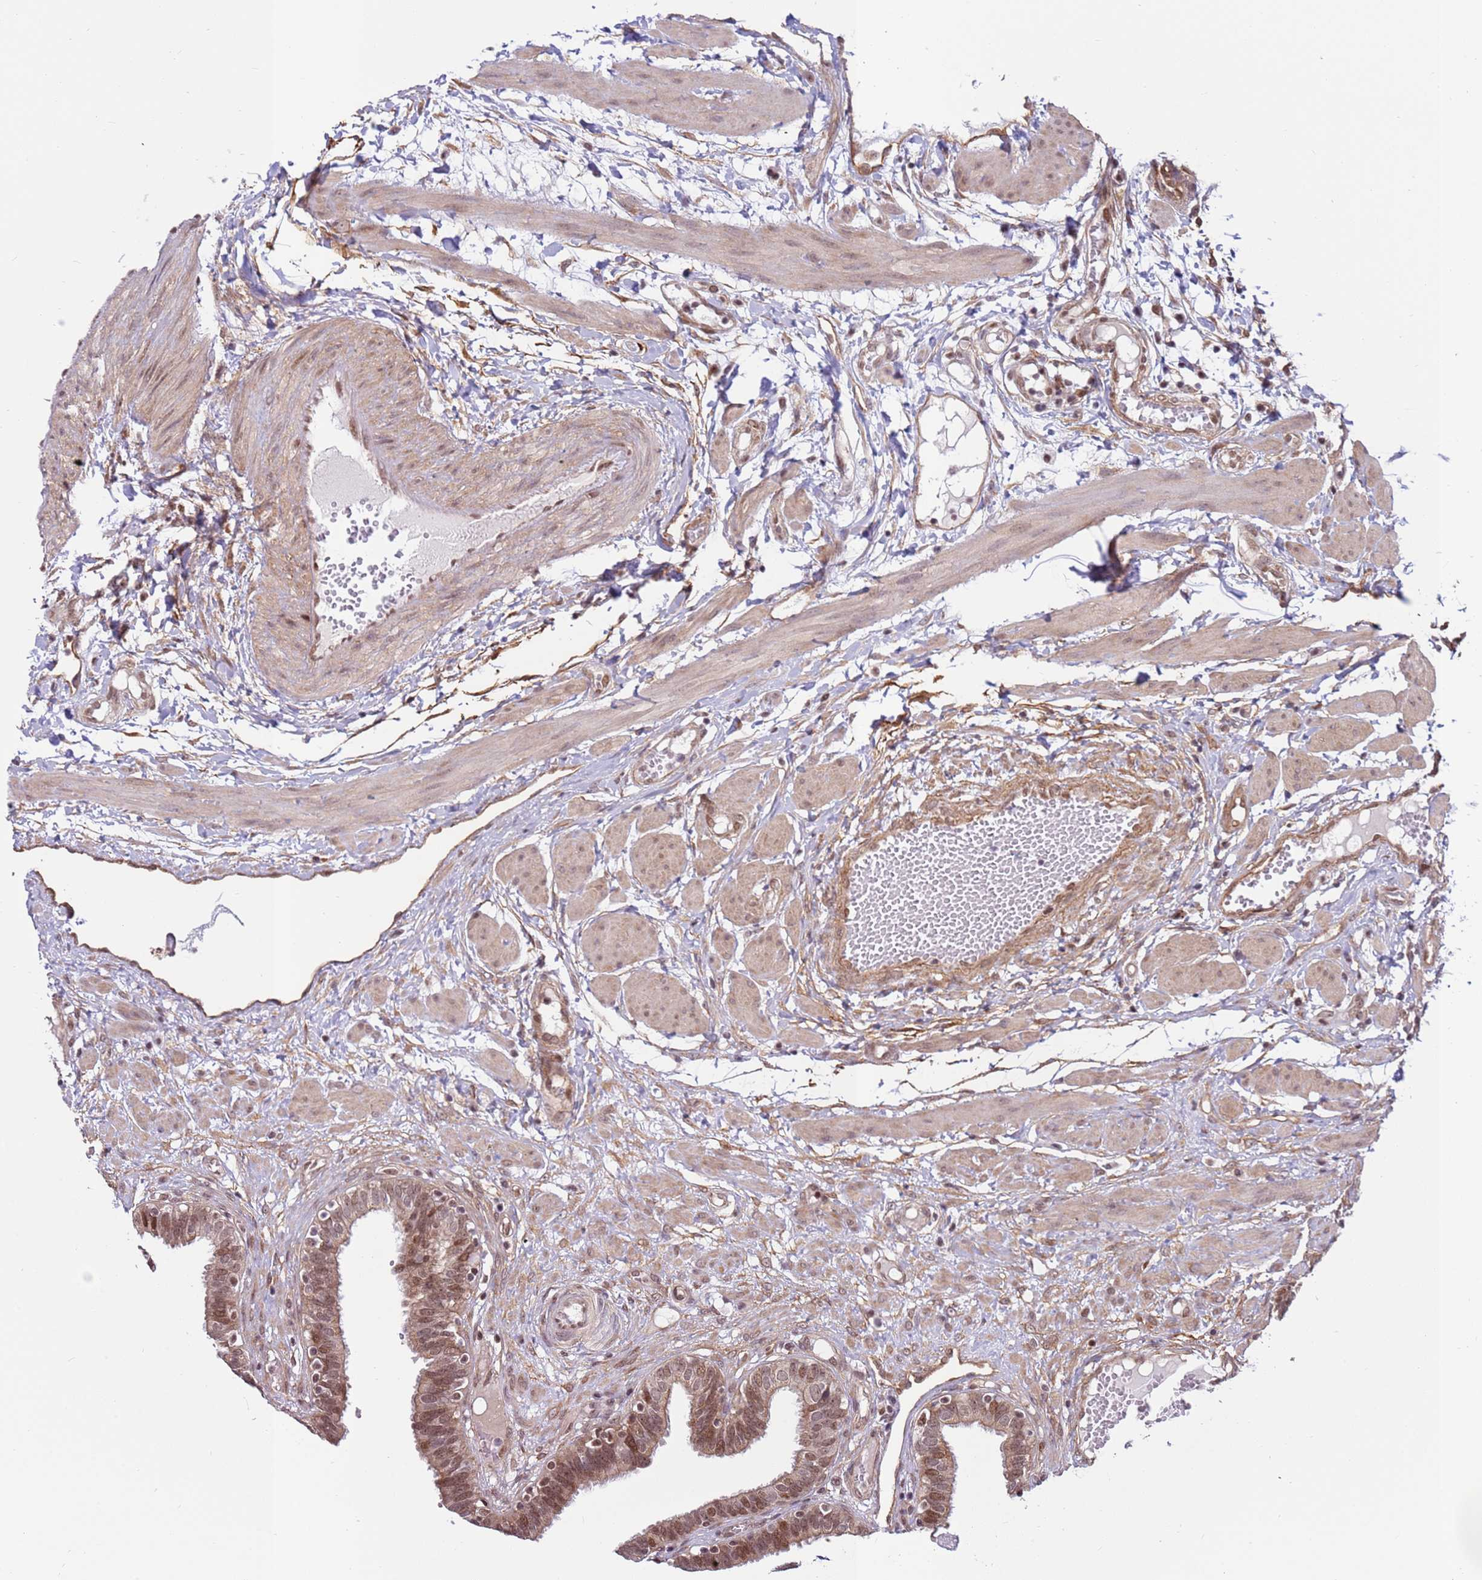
{"staining": {"intensity": "moderate", "quantity": ">75%", "location": "cytoplasmic/membranous,nuclear"}, "tissue": "fallopian tube", "cell_type": "Glandular cells", "image_type": "normal", "snomed": [{"axis": "morphology", "description": "Normal tissue, NOS"}, {"axis": "topography", "description": "Fallopian tube"}, {"axis": "topography", "description": "Placenta"}], "caption": "About >75% of glandular cells in normal fallopian tube demonstrate moderate cytoplasmic/membranous,nuclear protein positivity as visualized by brown immunohistochemical staining.", "gene": "DCAF4", "patient": {"sex": "female", "age": 32}}